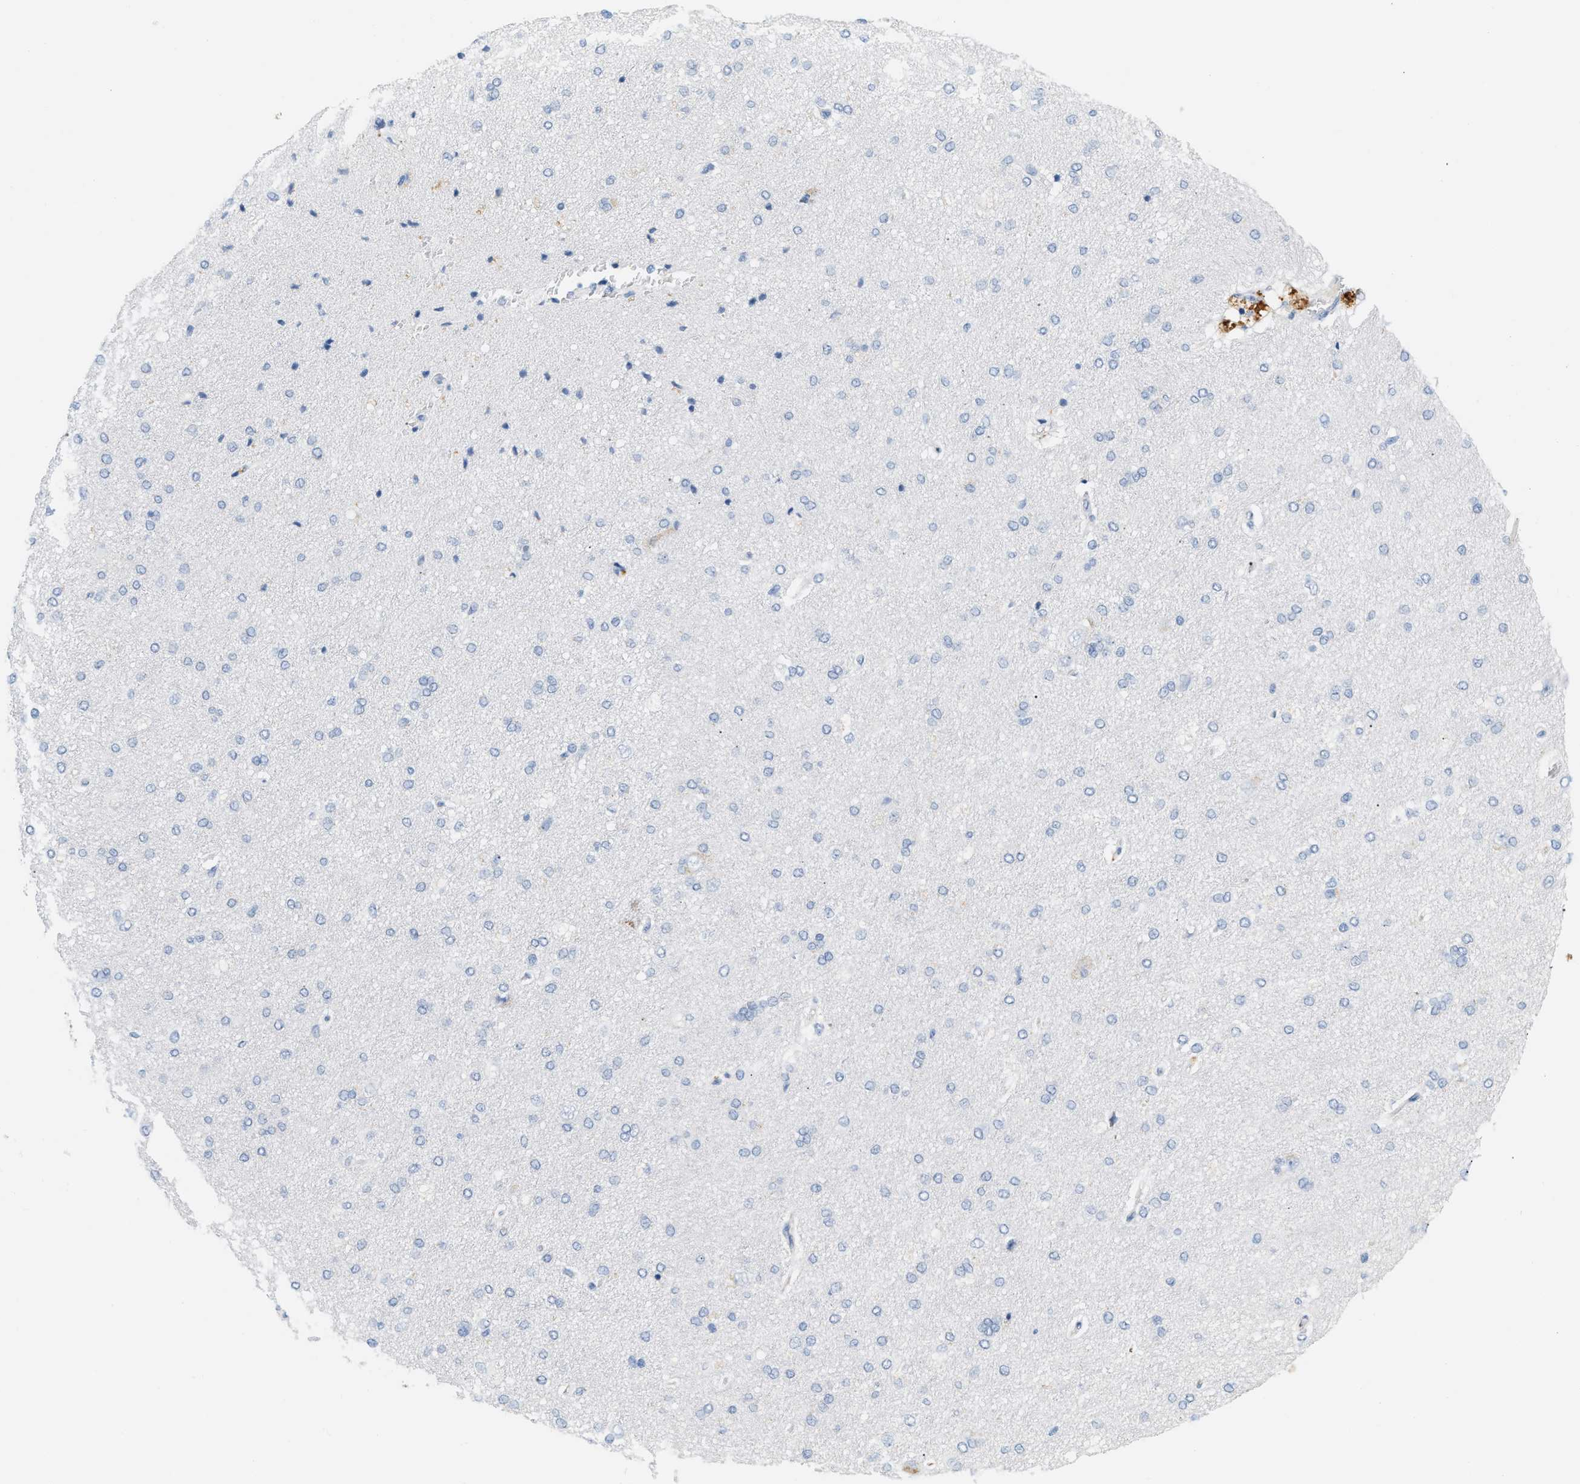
{"staining": {"intensity": "negative", "quantity": "none", "location": "none"}, "tissue": "cerebral cortex", "cell_type": "Endothelial cells", "image_type": "normal", "snomed": [{"axis": "morphology", "description": "Normal tissue, NOS"}, {"axis": "topography", "description": "Cerebral cortex"}], "caption": "An image of human cerebral cortex is negative for staining in endothelial cells. (DAB (3,3'-diaminobenzidine) IHC visualized using brightfield microscopy, high magnification).", "gene": "CFH", "patient": {"sex": "male", "age": 62}}